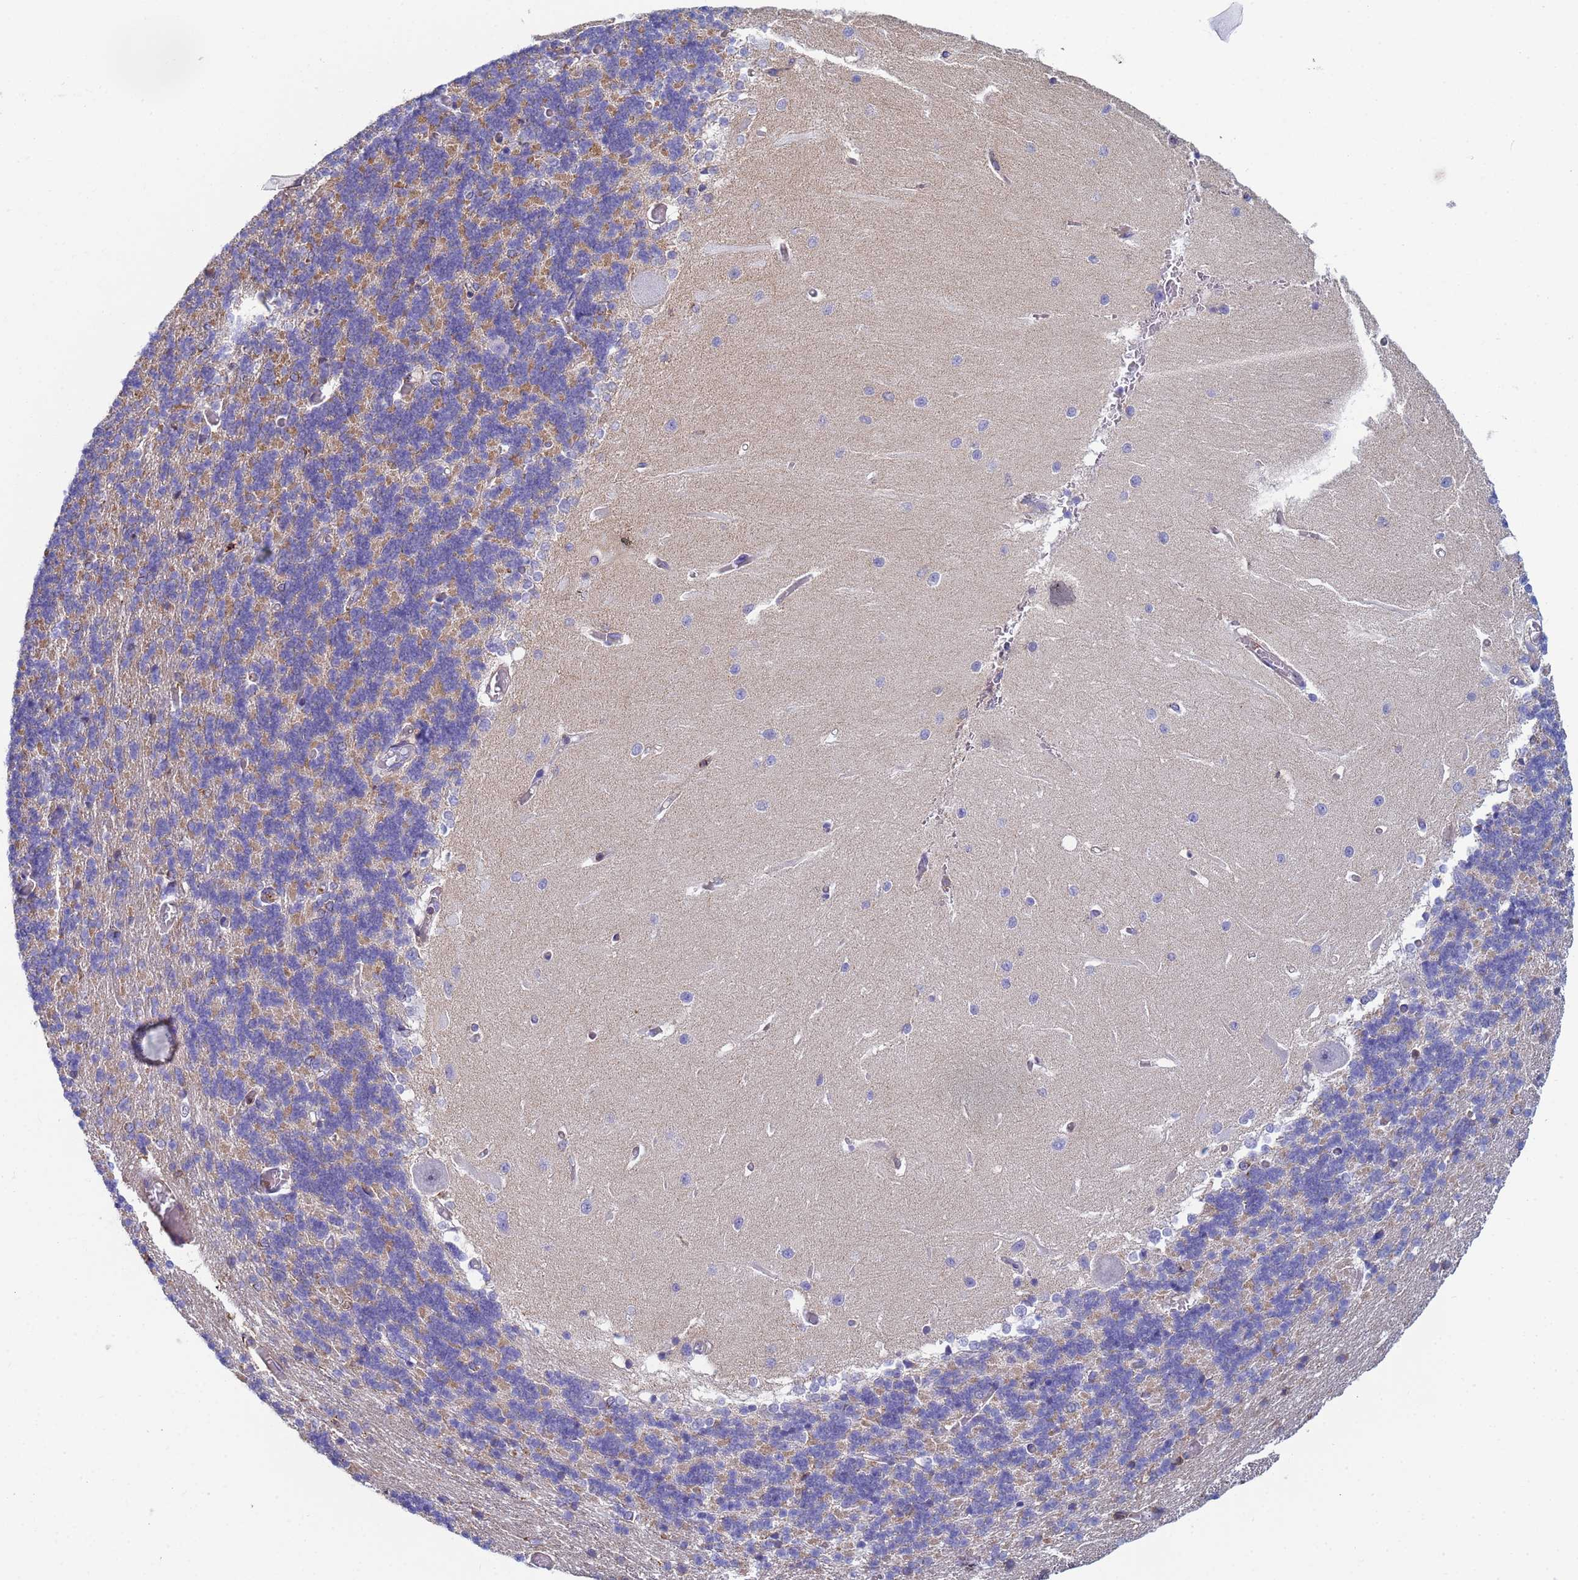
{"staining": {"intensity": "moderate", "quantity": "<25%", "location": "cytoplasmic/membranous"}, "tissue": "cerebellum", "cell_type": "Cells in granular layer", "image_type": "normal", "snomed": [{"axis": "morphology", "description": "Normal tissue, NOS"}, {"axis": "topography", "description": "Cerebellum"}], "caption": "Immunohistochemical staining of normal human cerebellum displays low levels of moderate cytoplasmic/membranous expression in approximately <25% of cells in granular layer. The protein is shown in brown color, while the nuclei are stained blue.", "gene": "ZNG1A", "patient": {"sex": "male", "age": 37}}